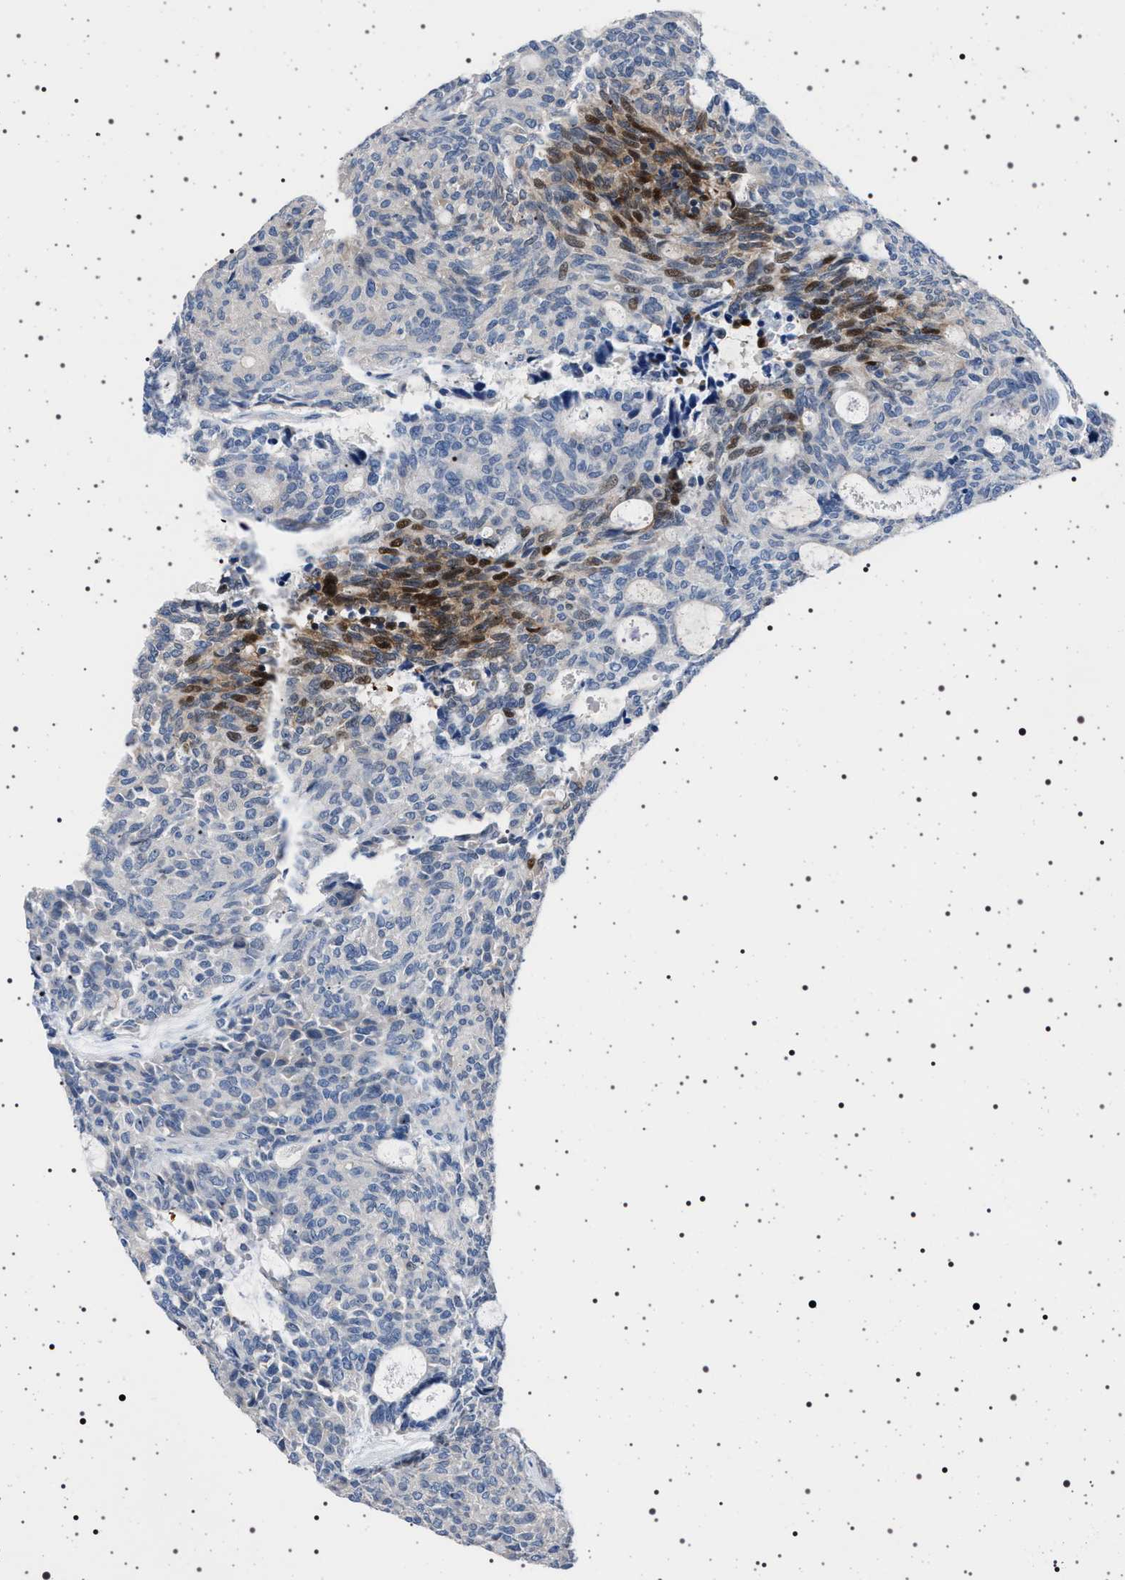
{"staining": {"intensity": "negative", "quantity": "none", "location": "none"}, "tissue": "carcinoid", "cell_type": "Tumor cells", "image_type": "cancer", "snomed": [{"axis": "morphology", "description": "Carcinoid, malignant, NOS"}, {"axis": "topography", "description": "Pancreas"}], "caption": "DAB (3,3'-diaminobenzidine) immunohistochemical staining of human carcinoid demonstrates no significant positivity in tumor cells.", "gene": "NAT9", "patient": {"sex": "female", "age": 54}}